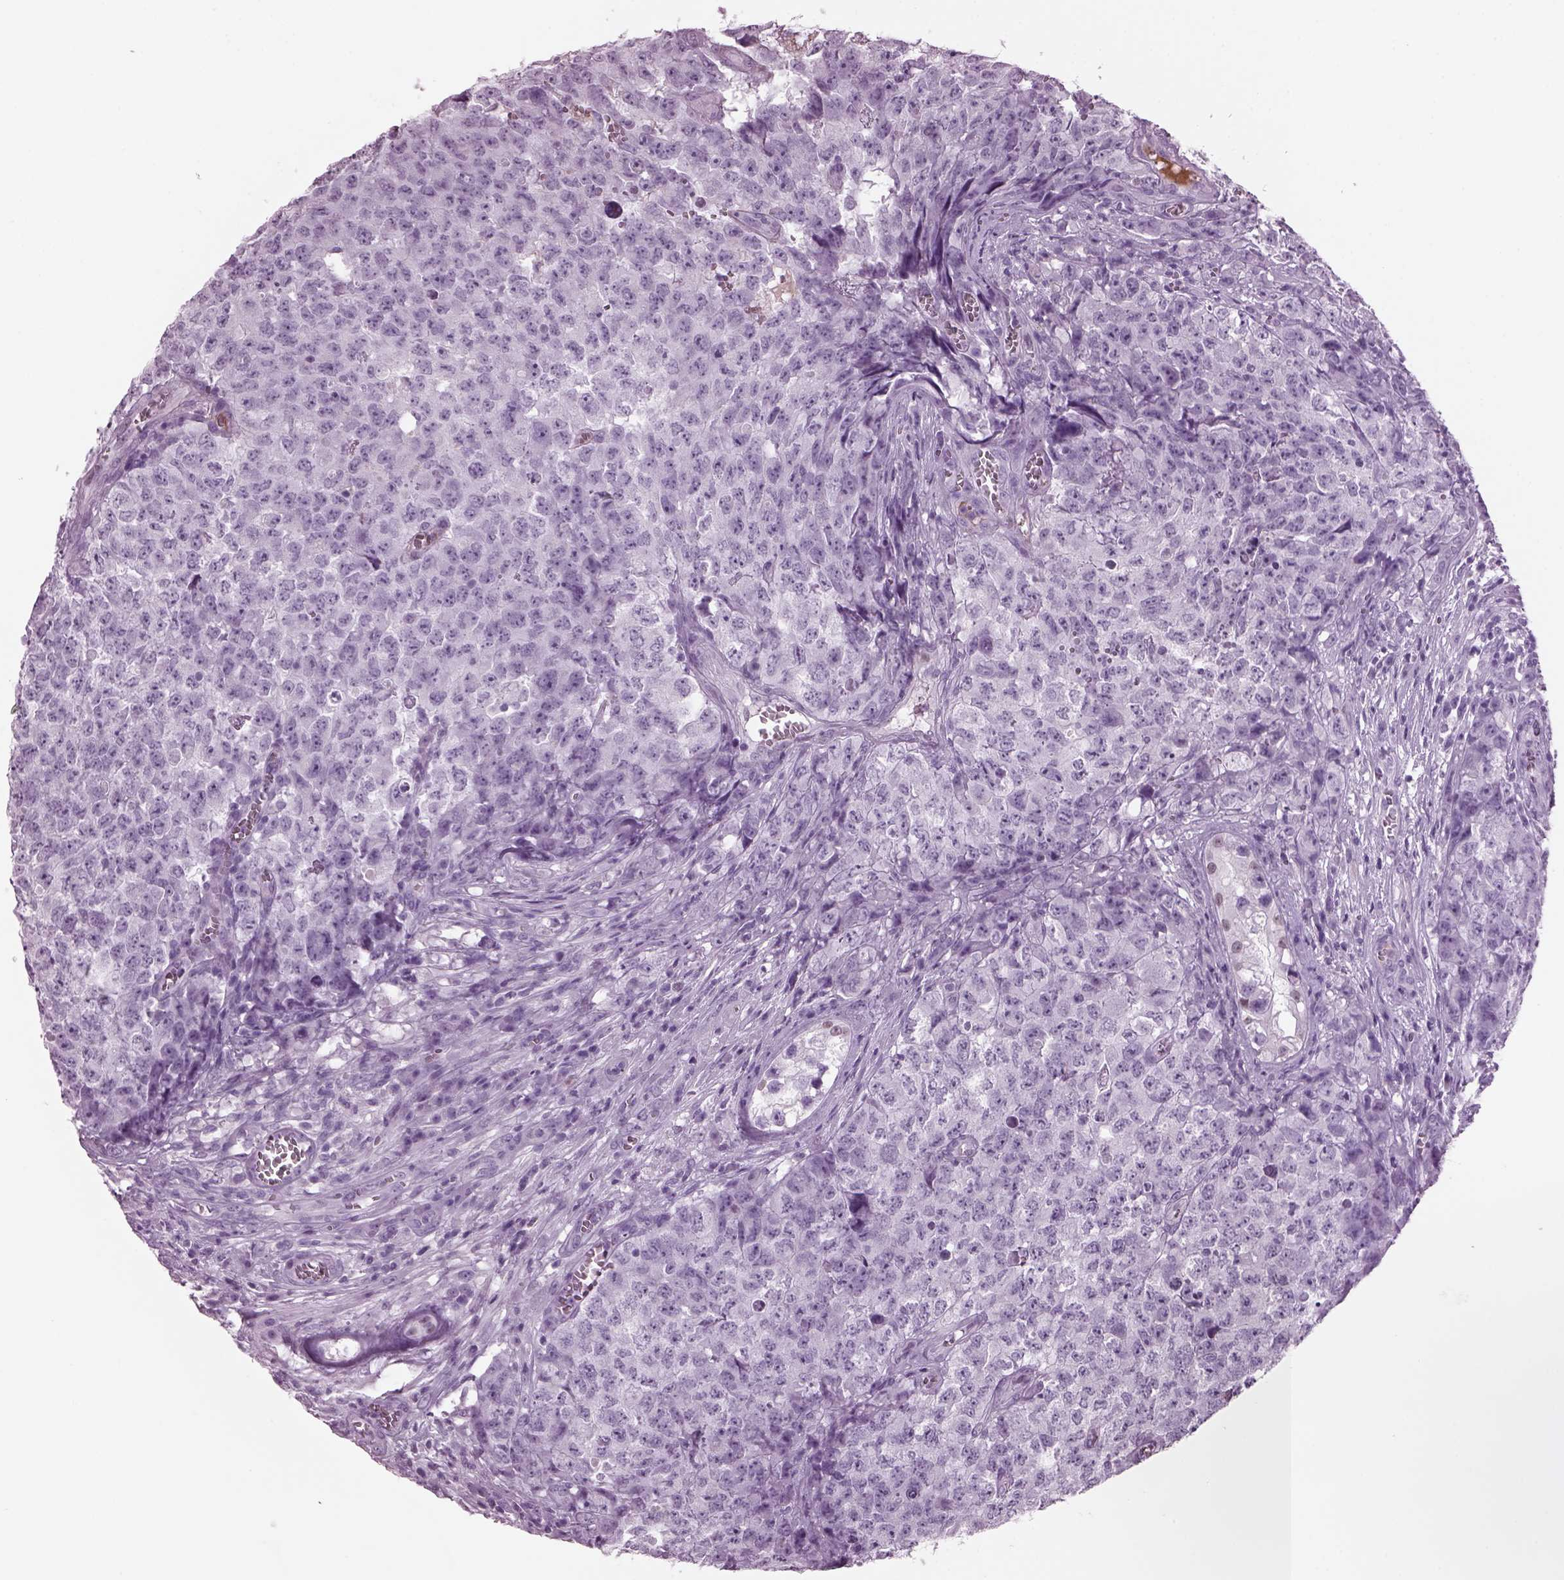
{"staining": {"intensity": "negative", "quantity": "none", "location": "none"}, "tissue": "testis cancer", "cell_type": "Tumor cells", "image_type": "cancer", "snomed": [{"axis": "morphology", "description": "Carcinoma, Embryonal, NOS"}, {"axis": "topography", "description": "Testis"}], "caption": "High magnification brightfield microscopy of testis cancer stained with DAB (brown) and counterstained with hematoxylin (blue): tumor cells show no significant expression.", "gene": "KRTAP3-2", "patient": {"sex": "male", "age": 23}}